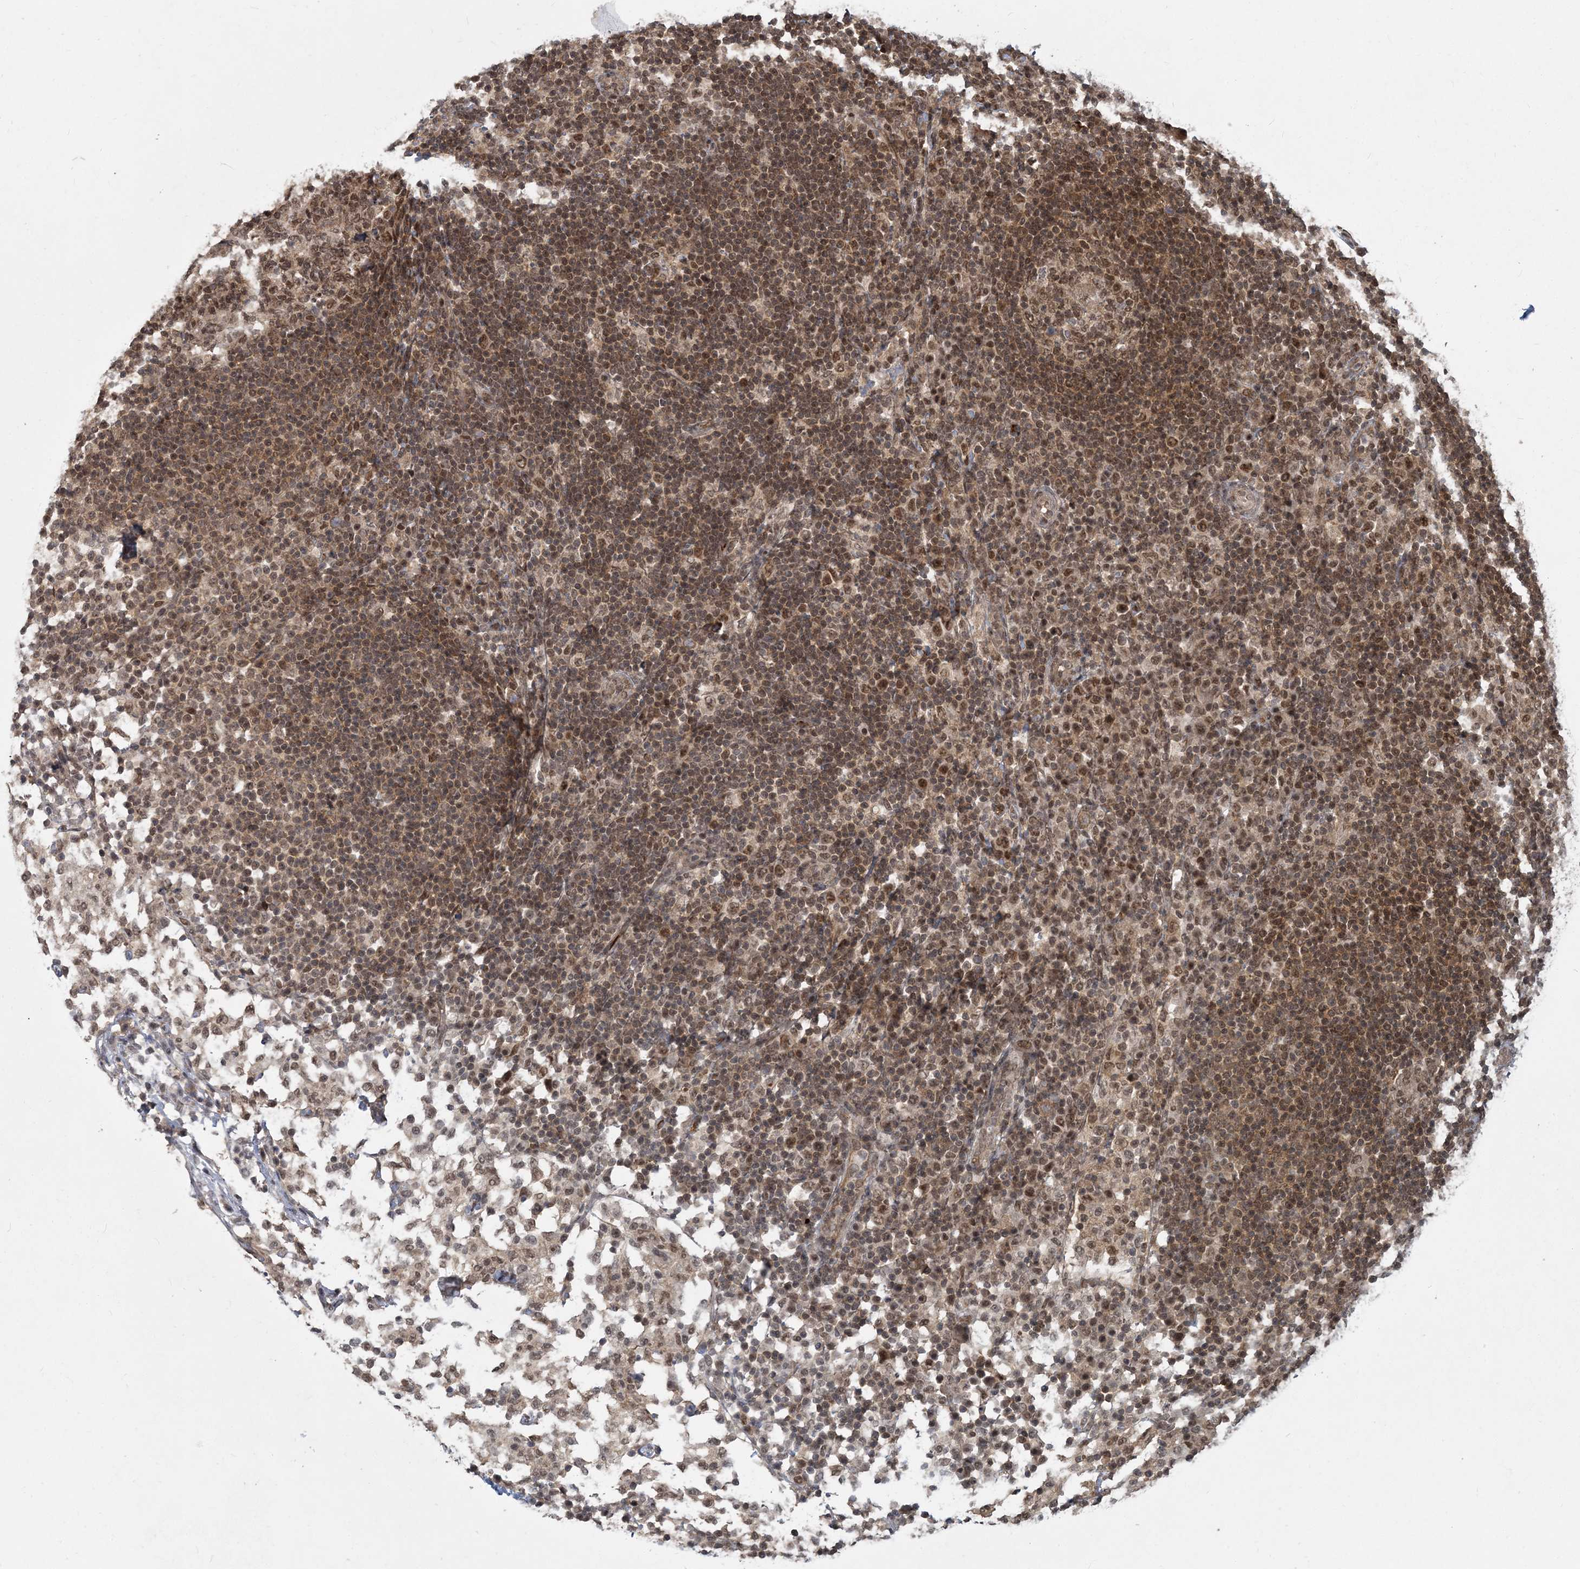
{"staining": {"intensity": "moderate", "quantity": ">75%", "location": "nuclear"}, "tissue": "lymph node", "cell_type": "Germinal center cells", "image_type": "normal", "snomed": [{"axis": "morphology", "description": "Normal tissue, NOS"}, {"axis": "topography", "description": "Lymph node"}], "caption": "Germinal center cells exhibit moderate nuclear positivity in about >75% of cells in normal lymph node.", "gene": "COPS7B", "patient": {"sex": "female", "age": 53}}